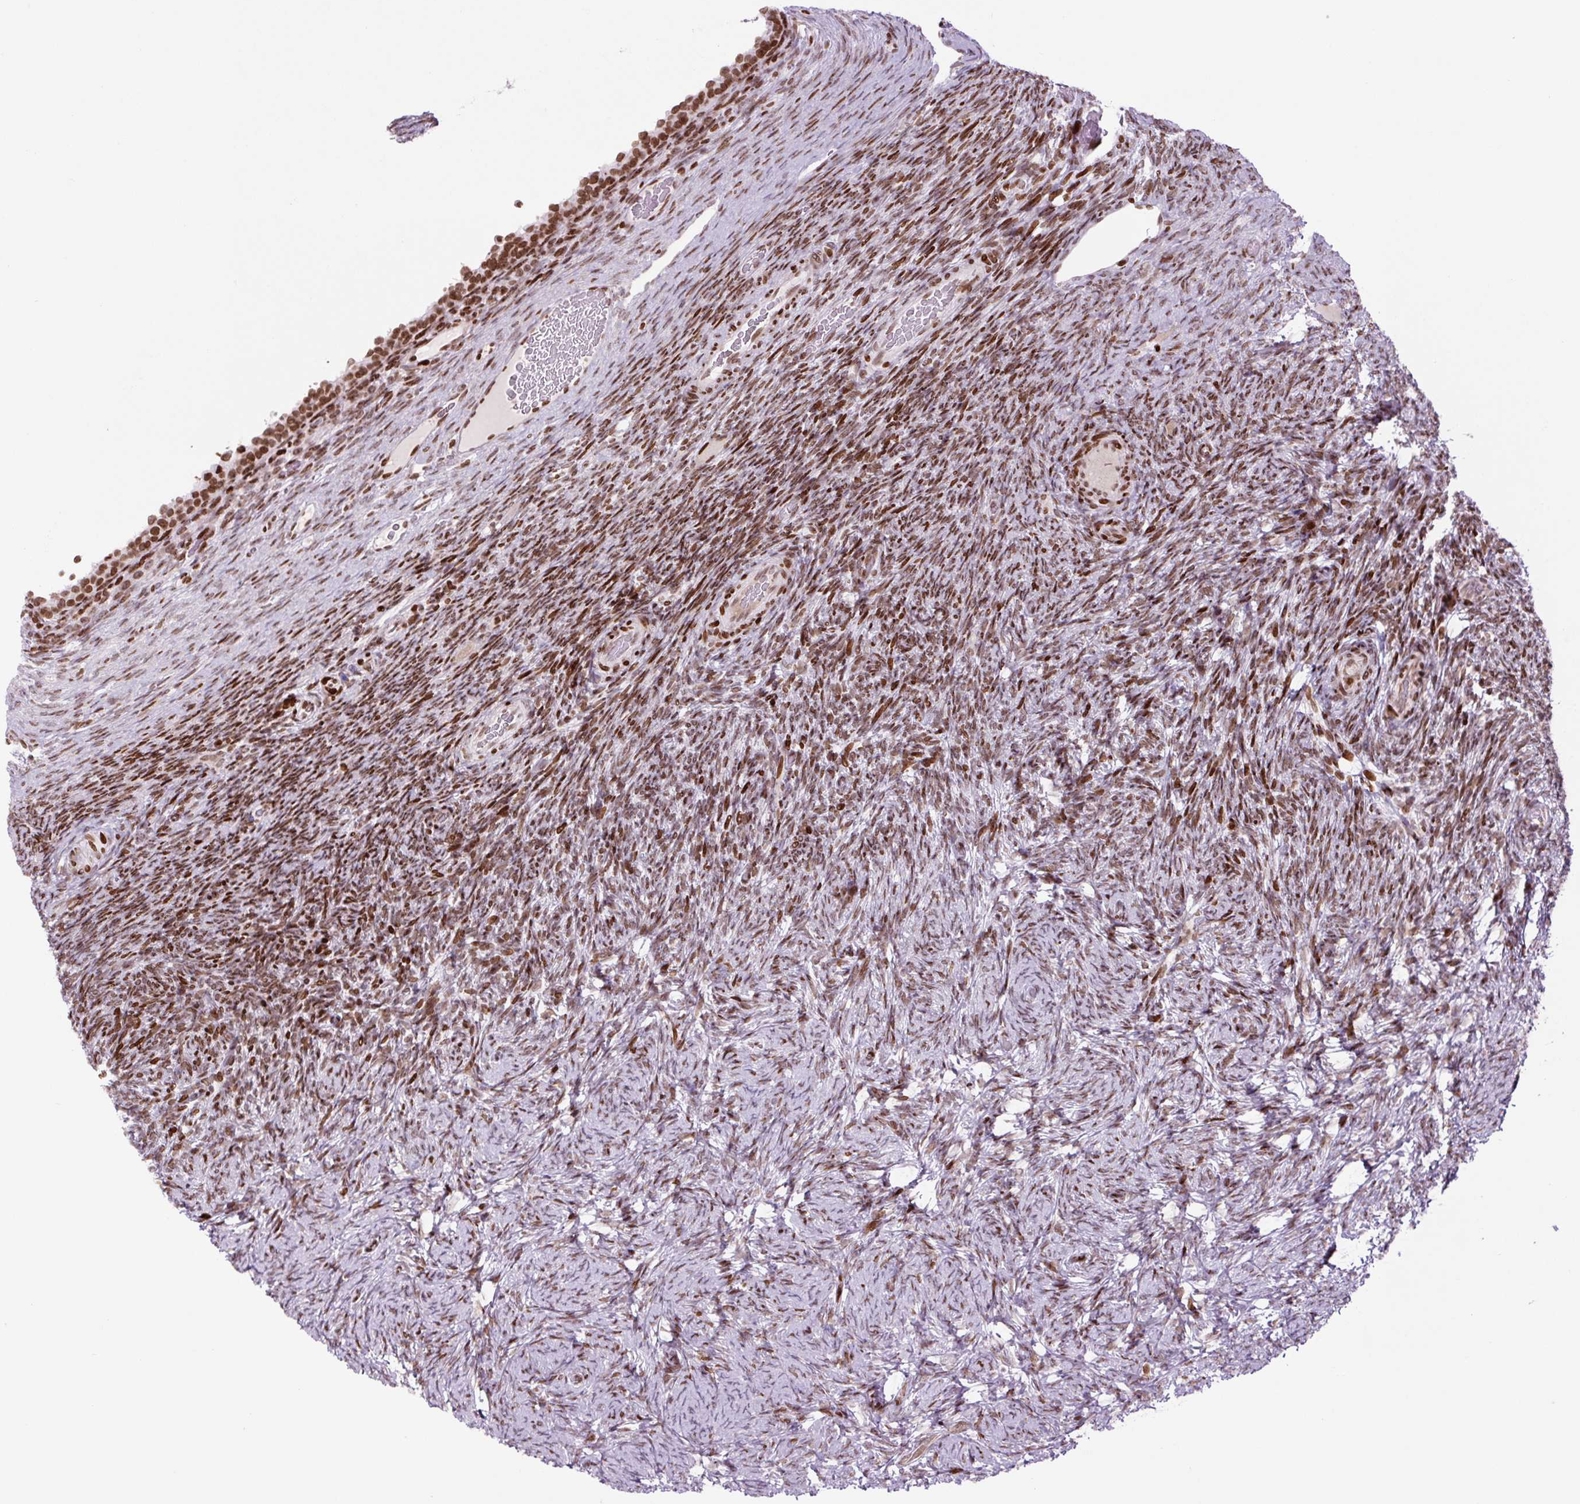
{"staining": {"intensity": "moderate", "quantity": ">75%", "location": "nuclear"}, "tissue": "ovary", "cell_type": "Ovarian stroma cells", "image_type": "normal", "snomed": [{"axis": "morphology", "description": "Normal tissue, NOS"}, {"axis": "topography", "description": "Ovary"}], "caption": "Immunohistochemistry (DAB) staining of unremarkable ovary shows moderate nuclear protein staining in approximately >75% of ovarian stroma cells.", "gene": "H1", "patient": {"sex": "female", "age": 34}}